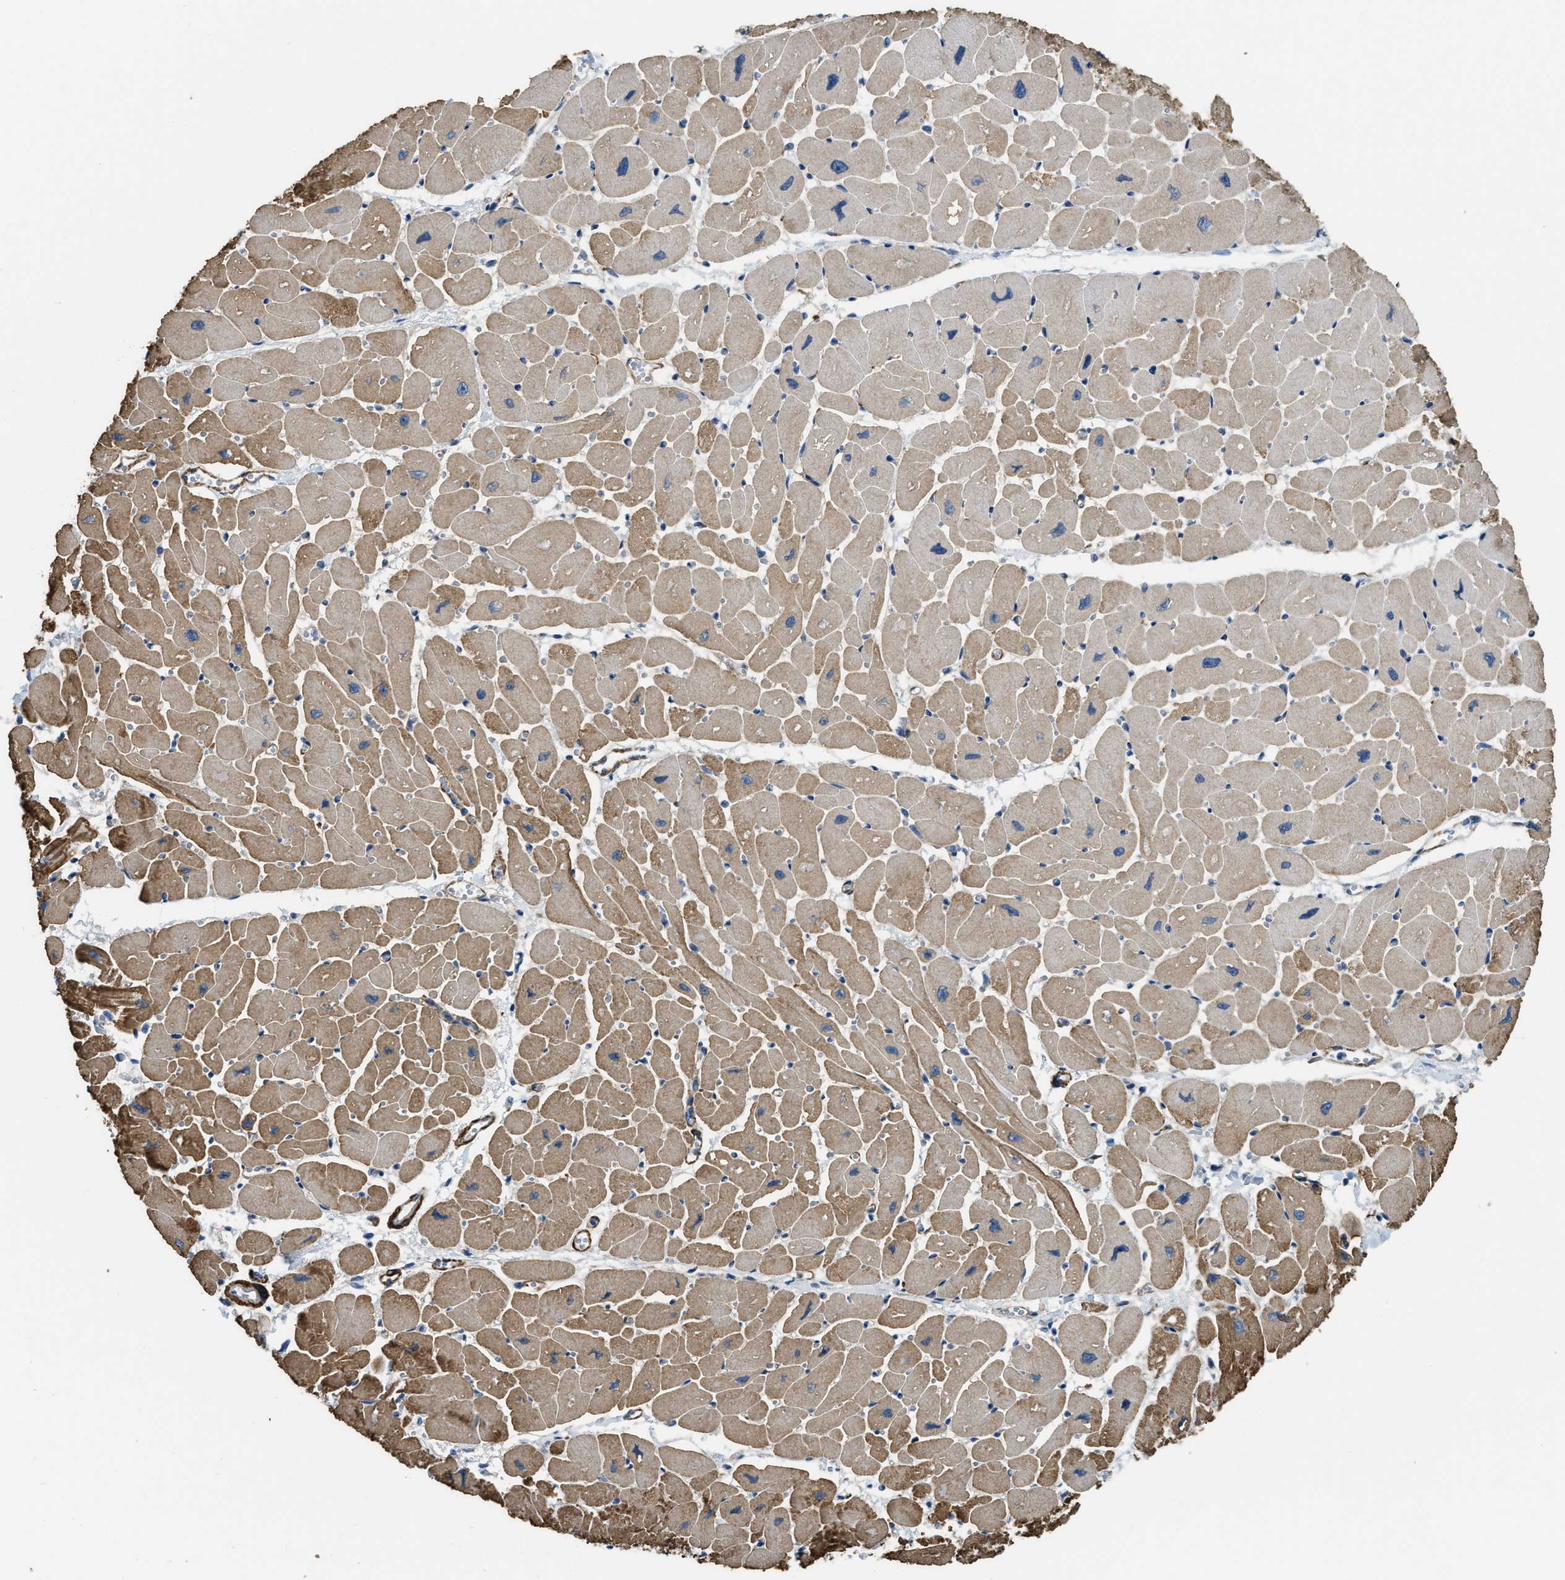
{"staining": {"intensity": "moderate", "quantity": ">75%", "location": "cytoplasmic/membranous"}, "tissue": "heart muscle", "cell_type": "Cardiomyocytes", "image_type": "normal", "snomed": [{"axis": "morphology", "description": "Normal tissue, NOS"}, {"axis": "topography", "description": "Heart"}], "caption": "A brown stain shows moderate cytoplasmic/membranous positivity of a protein in cardiomyocytes of normal human heart muscle. Immunohistochemistry stains the protein of interest in brown and the nuclei are stained blue.", "gene": "BMPR1A", "patient": {"sex": "female", "age": 54}}